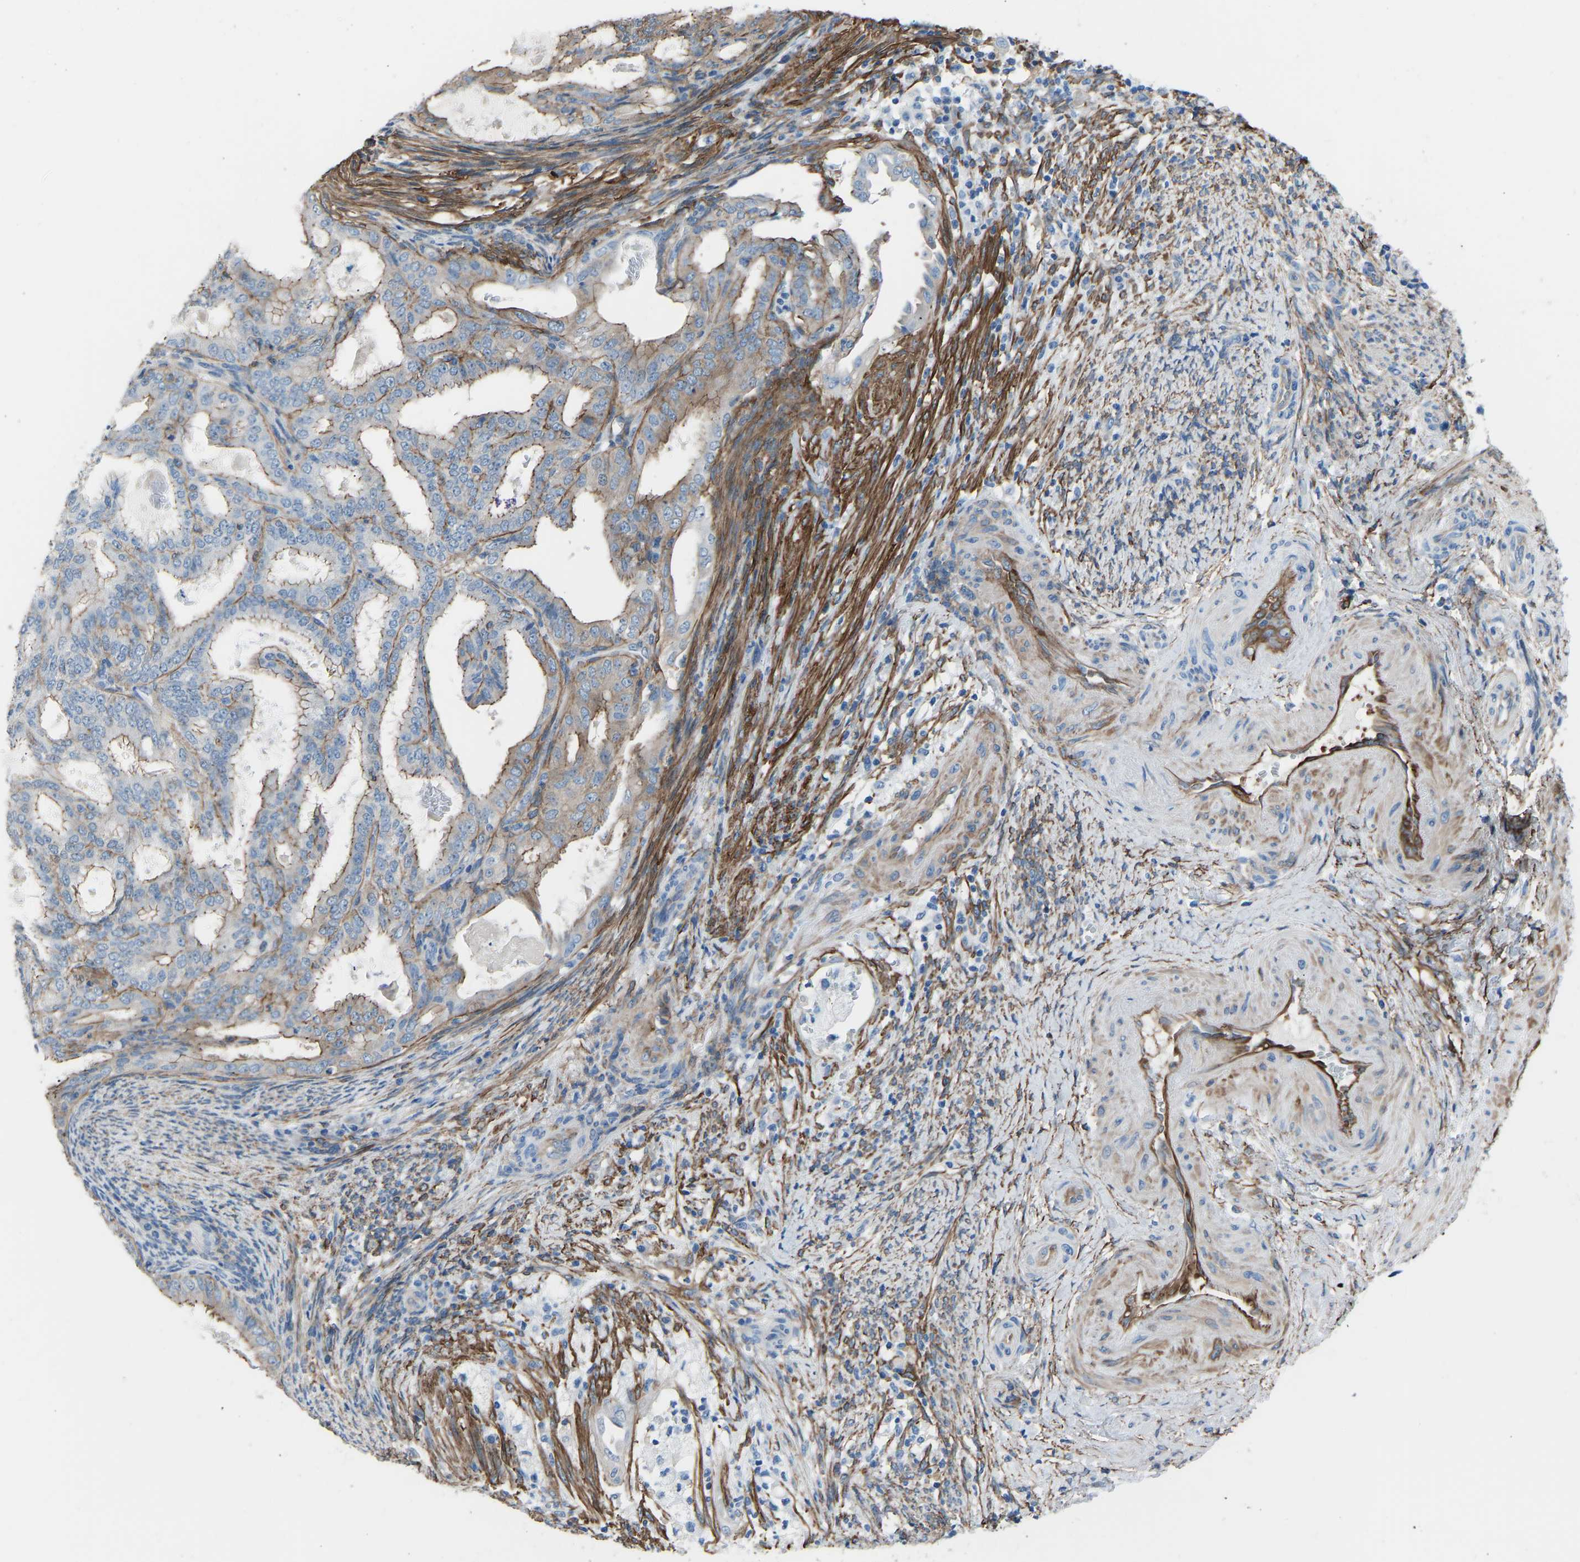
{"staining": {"intensity": "moderate", "quantity": "25%-75%", "location": "cytoplasmic/membranous"}, "tissue": "endometrial cancer", "cell_type": "Tumor cells", "image_type": "cancer", "snomed": [{"axis": "morphology", "description": "Adenocarcinoma, NOS"}, {"axis": "topography", "description": "Endometrium"}], "caption": "Protein expression analysis of human endometrial cancer (adenocarcinoma) reveals moderate cytoplasmic/membranous expression in approximately 25%-75% of tumor cells. The staining was performed using DAB (3,3'-diaminobenzidine), with brown indicating positive protein expression. Nuclei are stained blue with hematoxylin.", "gene": "MYH10", "patient": {"sex": "female", "age": 58}}